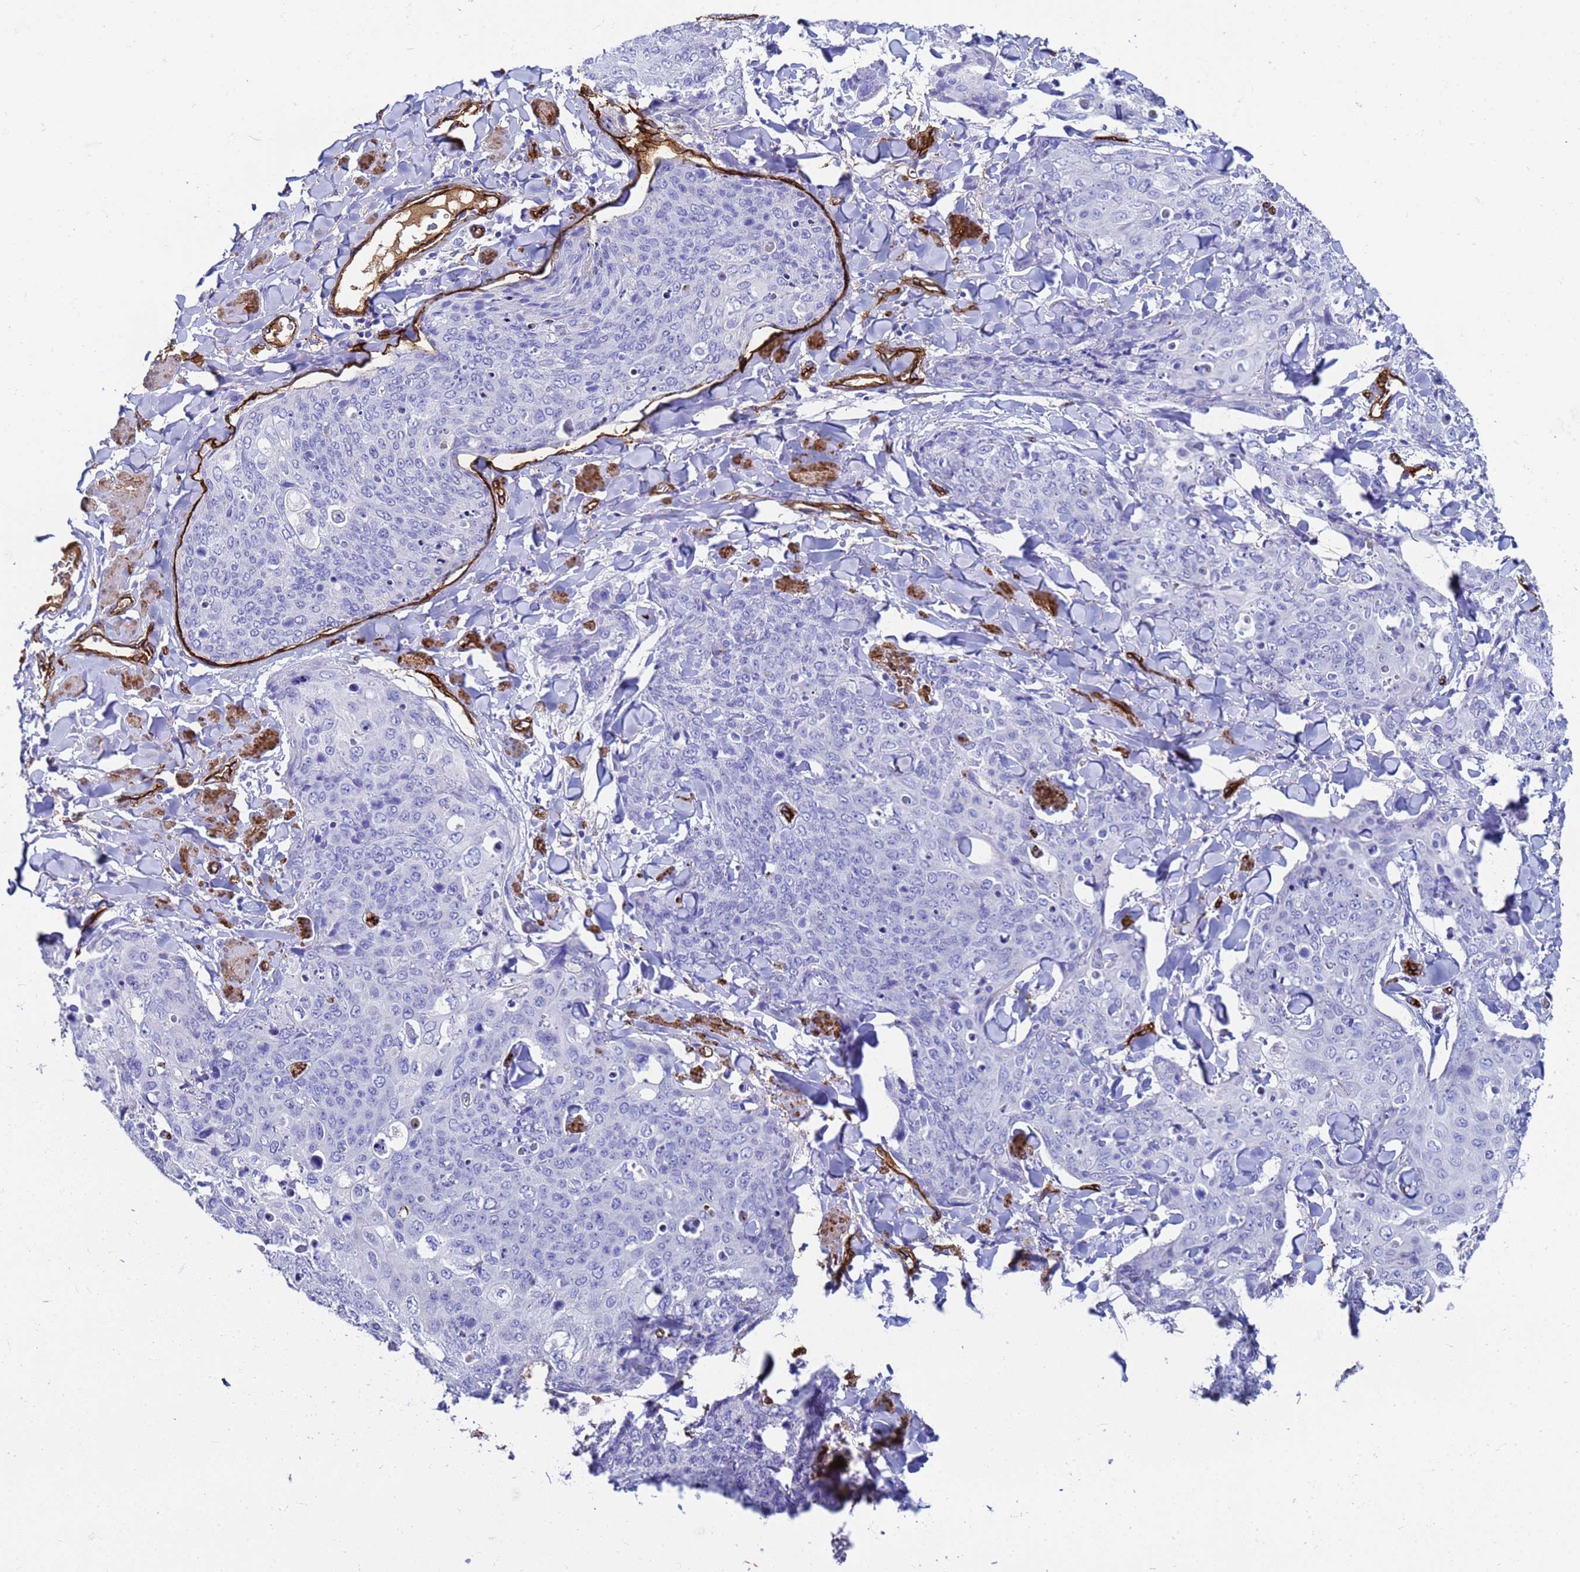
{"staining": {"intensity": "negative", "quantity": "none", "location": "none"}, "tissue": "skin cancer", "cell_type": "Tumor cells", "image_type": "cancer", "snomed": [{"axis": "morphology", "description": "Squamous cell carcinoma, NOS"}, {"axis": "topography", "description": "Skin"}, {"axis": "topography", "description": "Vulva"}], "caption": "IHC of human skin cancer (squamous cell carcinoma) exhibits no positivity in tumor cells. The staining was performed using DAB to visualize the protein expression in brown, while the nuclei were stained in blue with hematoxylin (Magnification: 20x).", "gene": "ADIPOQ", "patient": {"sex": "female", "age": 85}}